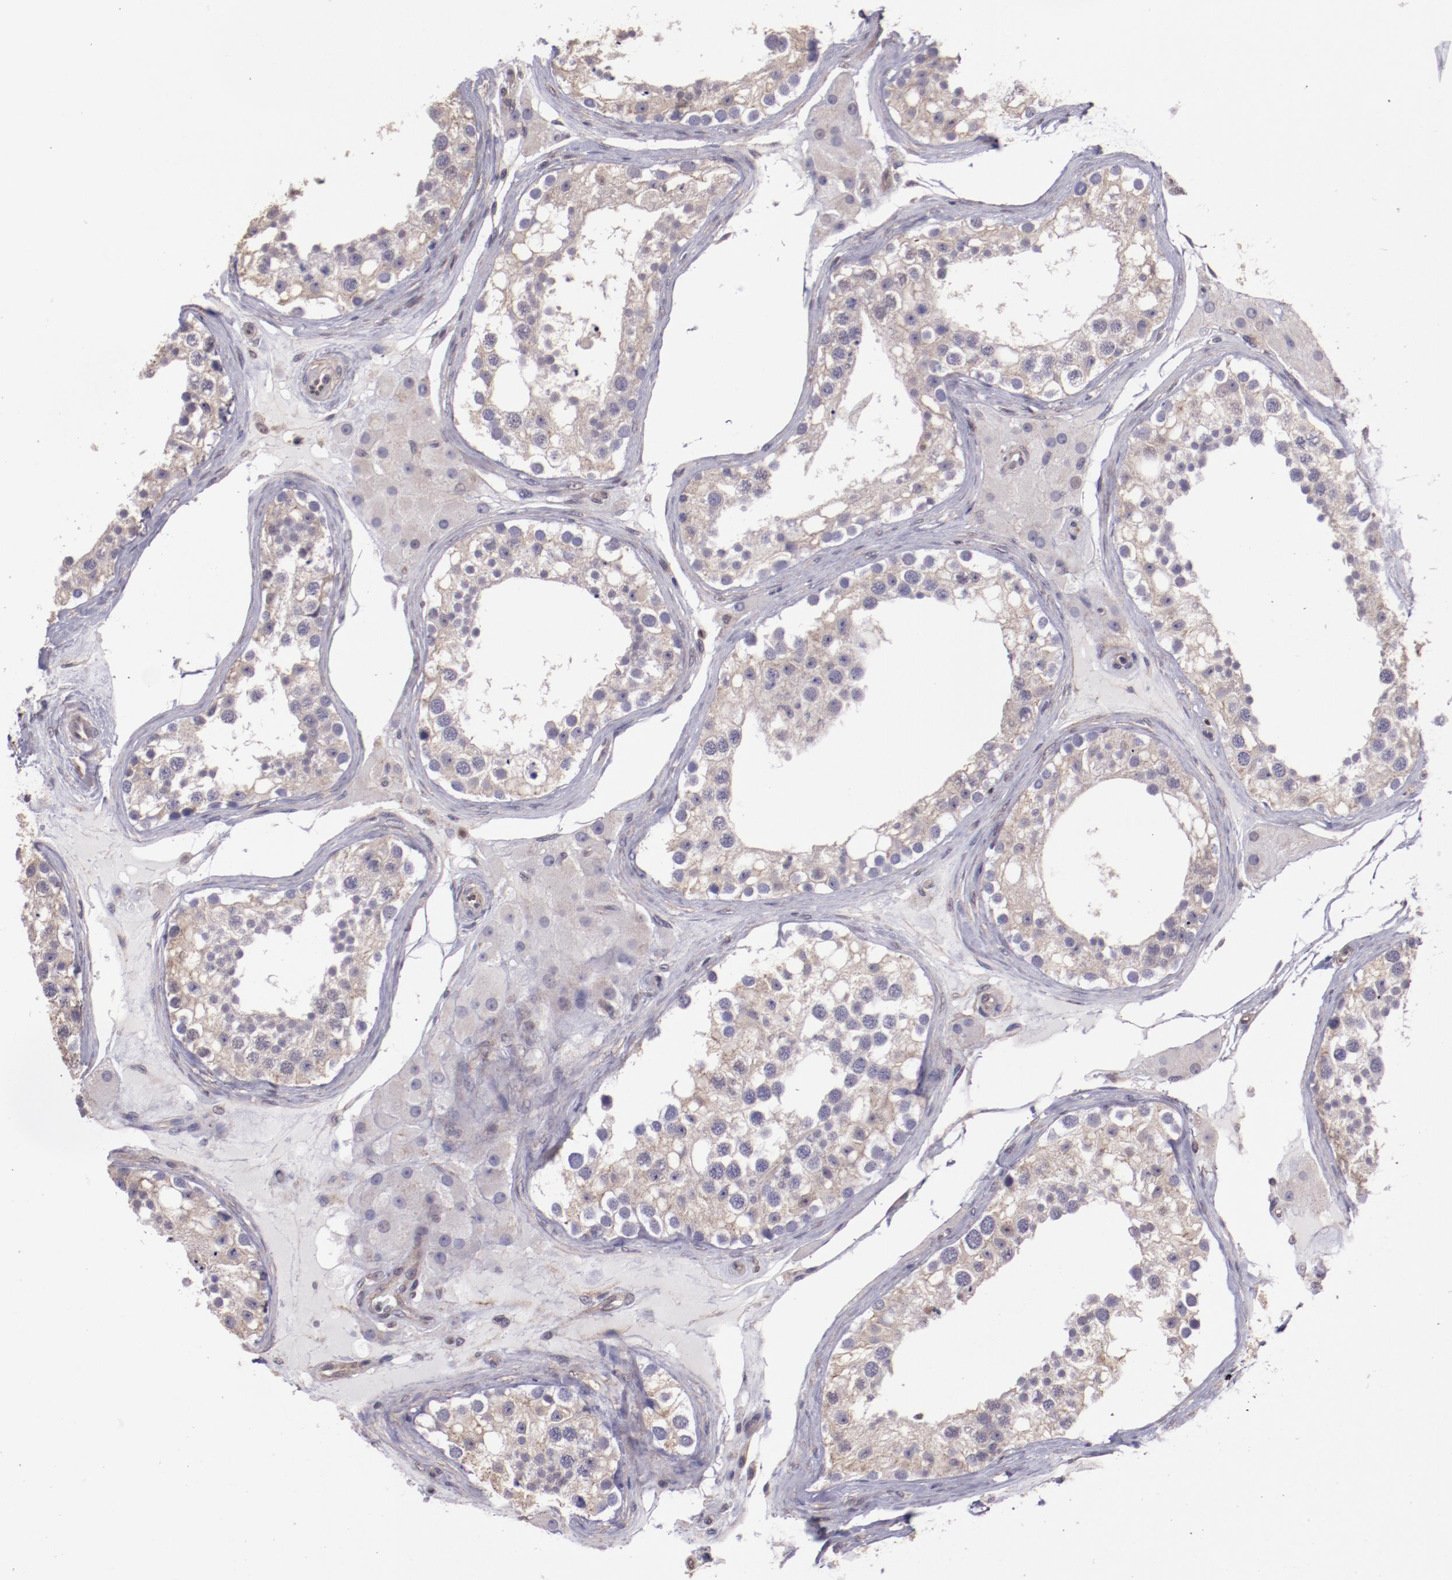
{"staining": {"intensity": "weak", "quantity": ">75%", "location": "cytoplasmic/membranous"}, "tissue": "testis", "cell_type": "Cells in seminiferous ducts", "image_type": "normal", "snomed": [{"axis": "morphology", "description": "Normal tissue, NOS"}, {"axis": "topography", "description": "Testis"}], "caption": "High-power microscopy captured an IHC histopathology image of benign testis, revealing weak cytoplasmic/membranous positivity in approximately >75% of cells in seminiferous ducts. The staining is performed using DAB (3,3'-diaminobenzidine) brown chromogen to label protein expression. The nuclei are counter-stained blue using hematoxylin.", "gene": "ELF1", "patient": {"sex": "male", "age": 68}}